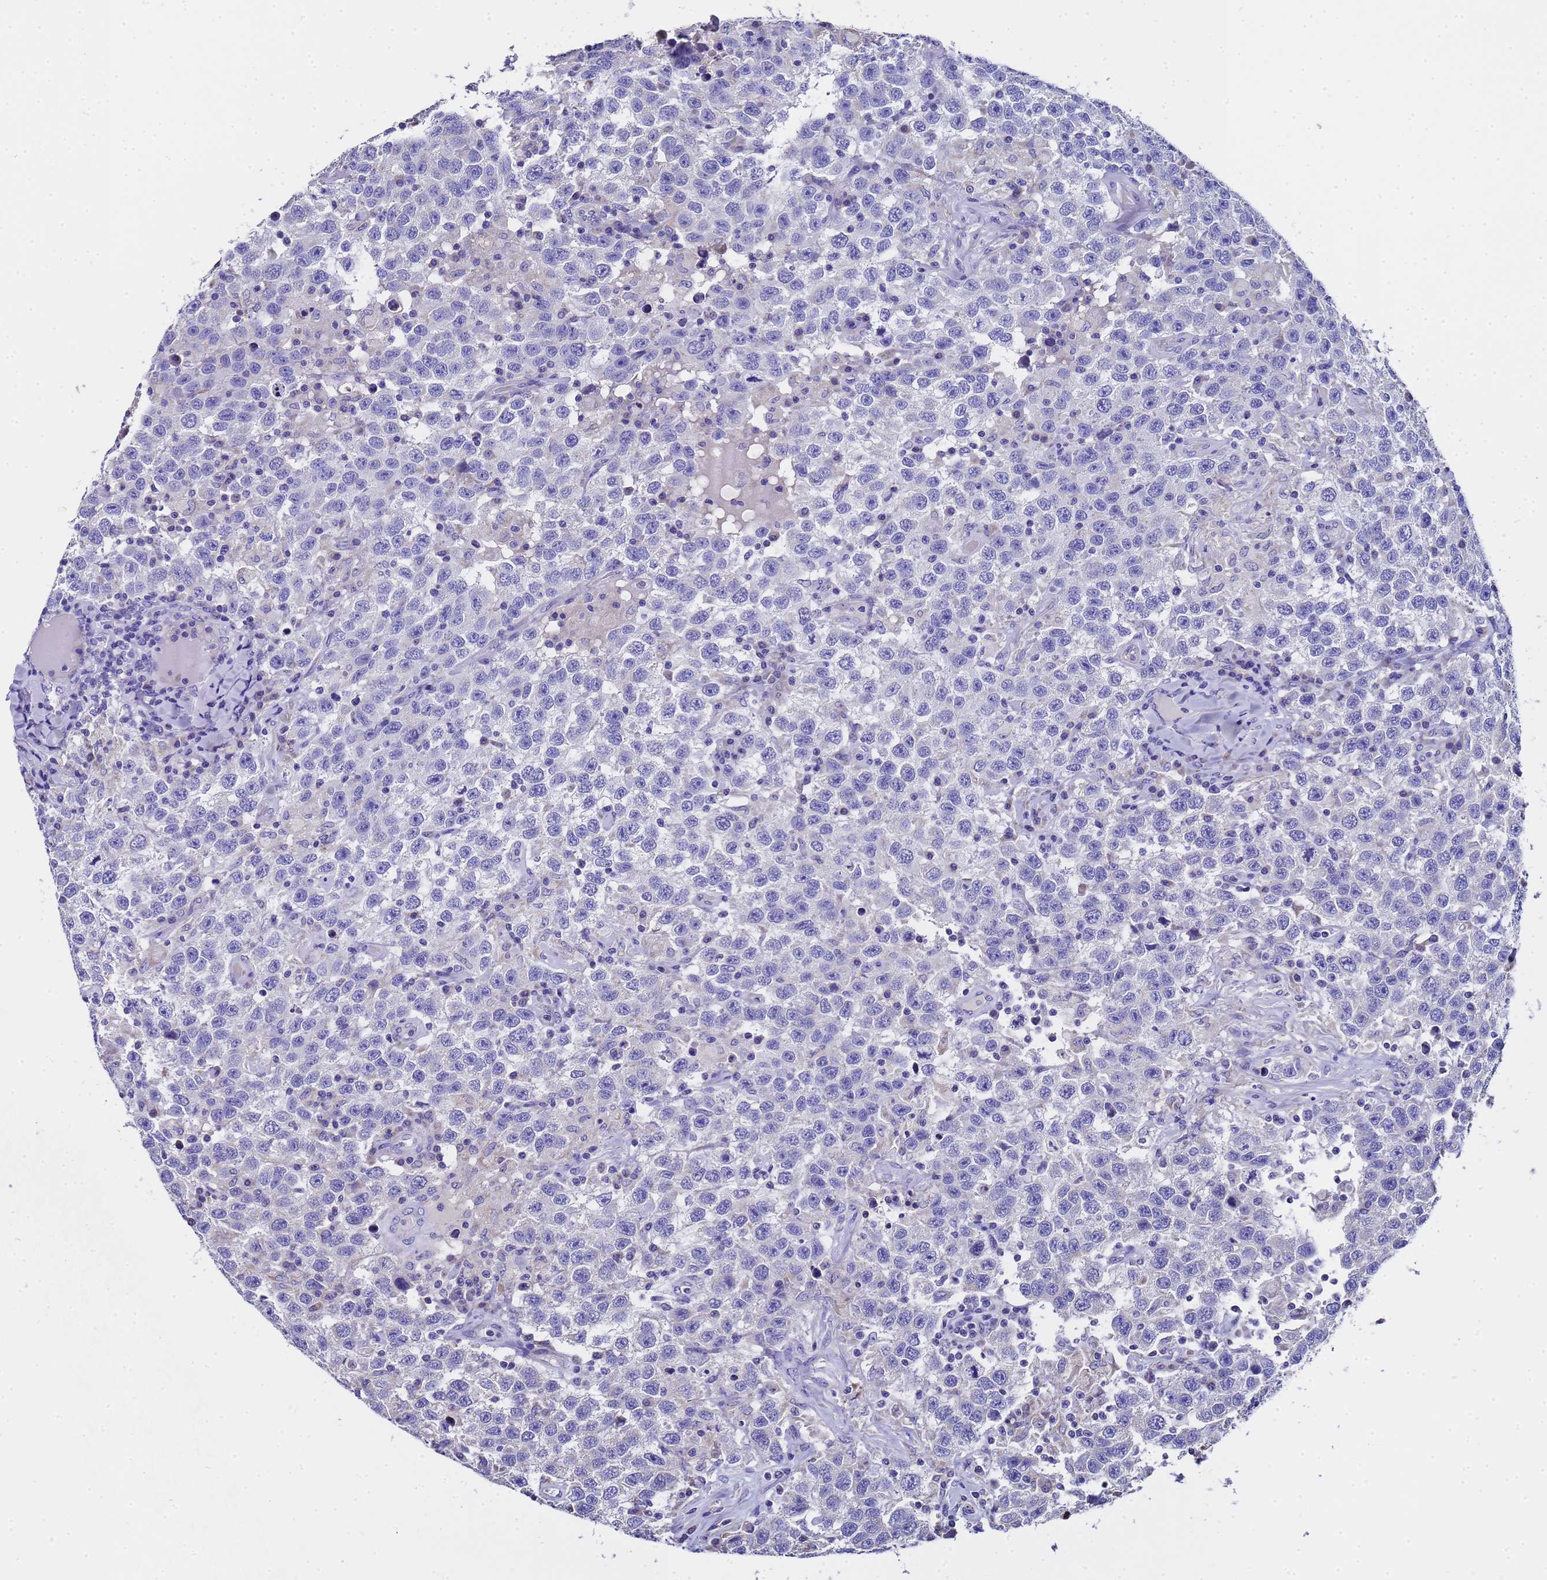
{"staining": {"intensity": "negative", "quantity": "none", "location": "none"}, "tissue": "testis cancer", "cell_type": "Tumor cells", "image_type": "cancer", "snomed": [{"axis": "morphology", "description": "Seminoma, NOS"}, {"axis": "topography", "description": "Testis"}], "caption": "A histopathology image of human testis cancer is negative for staining in tumor cells.", "gene": "MRPS12", "patient": {"sex": "male", "age": 41}}